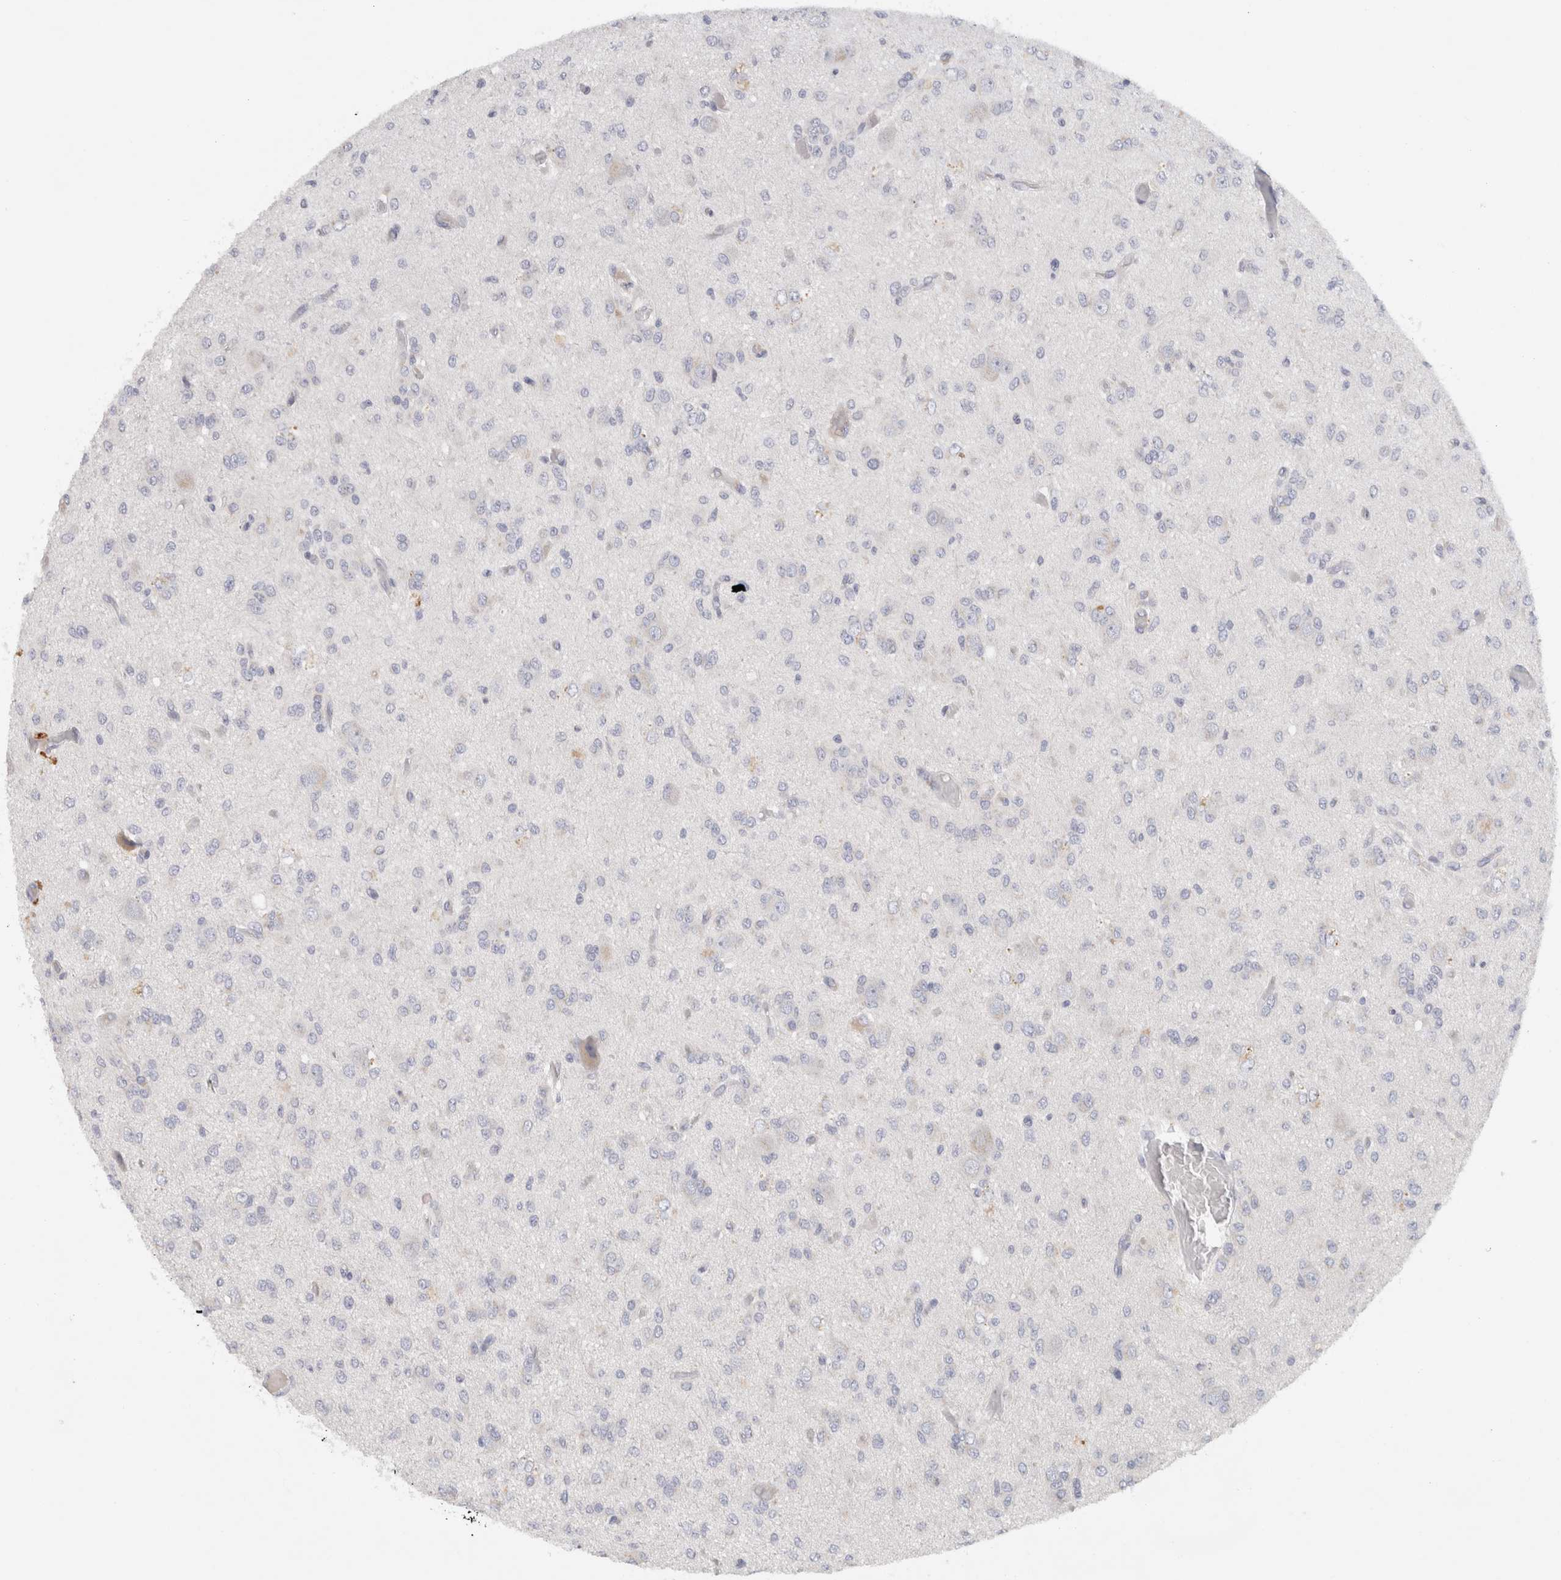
{"staining": {"intensity": "negative", "quantity": "none", "location": "none"}, "tissue": "glioma", "cell_type": "Tumor cells", "image_type": "cancer", "snomed": [{"axis": "morphology", "description": "Glioma, malignant, High grade"}, {"axis": "topography", "description": "Brain"}], "caption": "Glioma was stained to show a protein in brown. There is no significant positivity in tumor cells.", "gene": "STK31", "patient": {"sex": "female", "age": 59}}